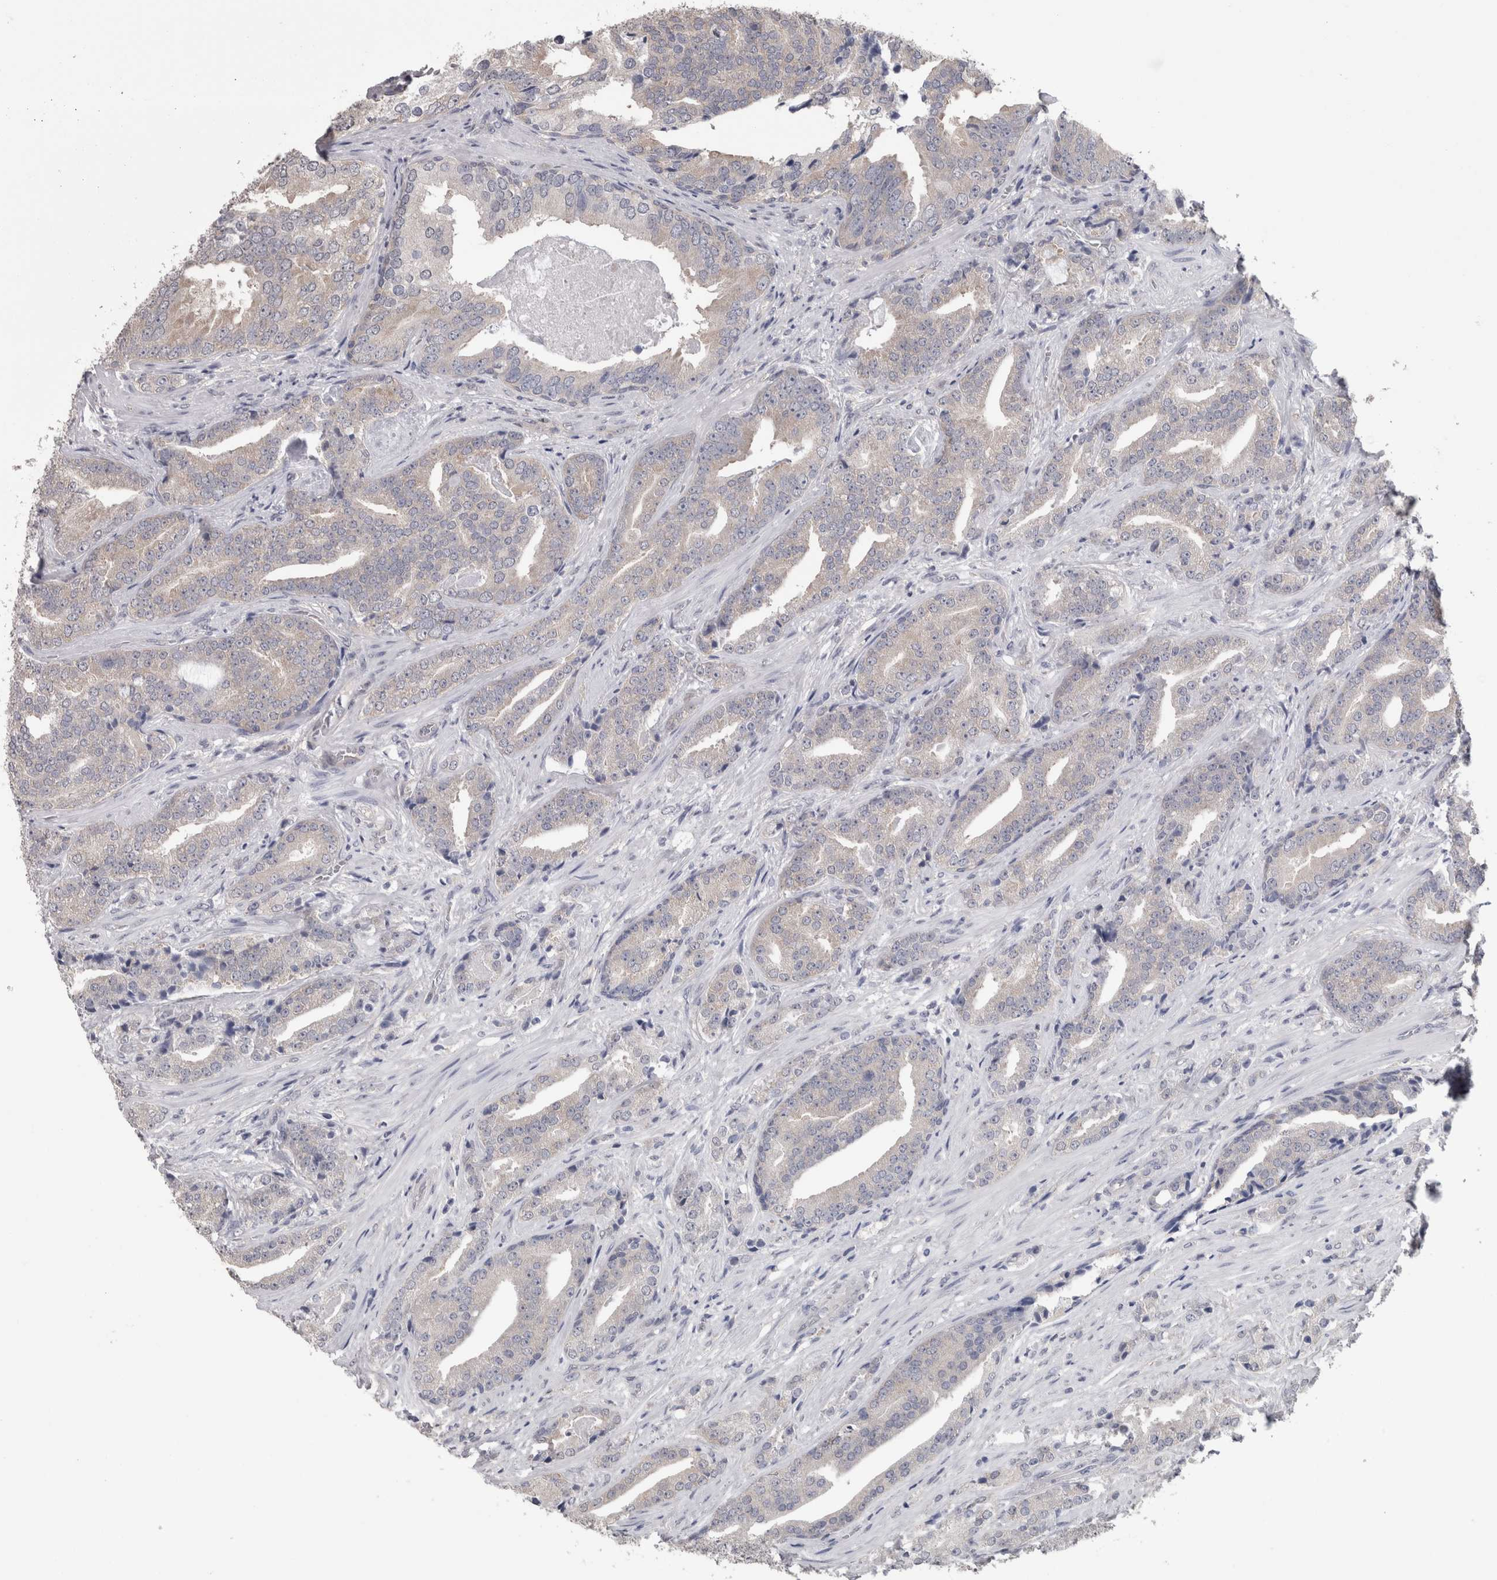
{"staining": {"intensity": "negative", "quantity": "none", "location": "none"}, "tissue": "prostate cancer", "cell_type": "Tumor cells", "image_type": "cancer", "snomed": [{"axis": "morphology", "description": "Adenocarcinoma, Low grade"}, {"axis": "topography", "description": "Prostate"}], "caption": "DAB (3,3'-diaminobenzidine) immunohistochemical staining of prostate low-grade adenocarcinoma exhibits no significant staining in tumor cells.", "gene": "DDX6", "patient": {"sex": "male", "age": 67}}